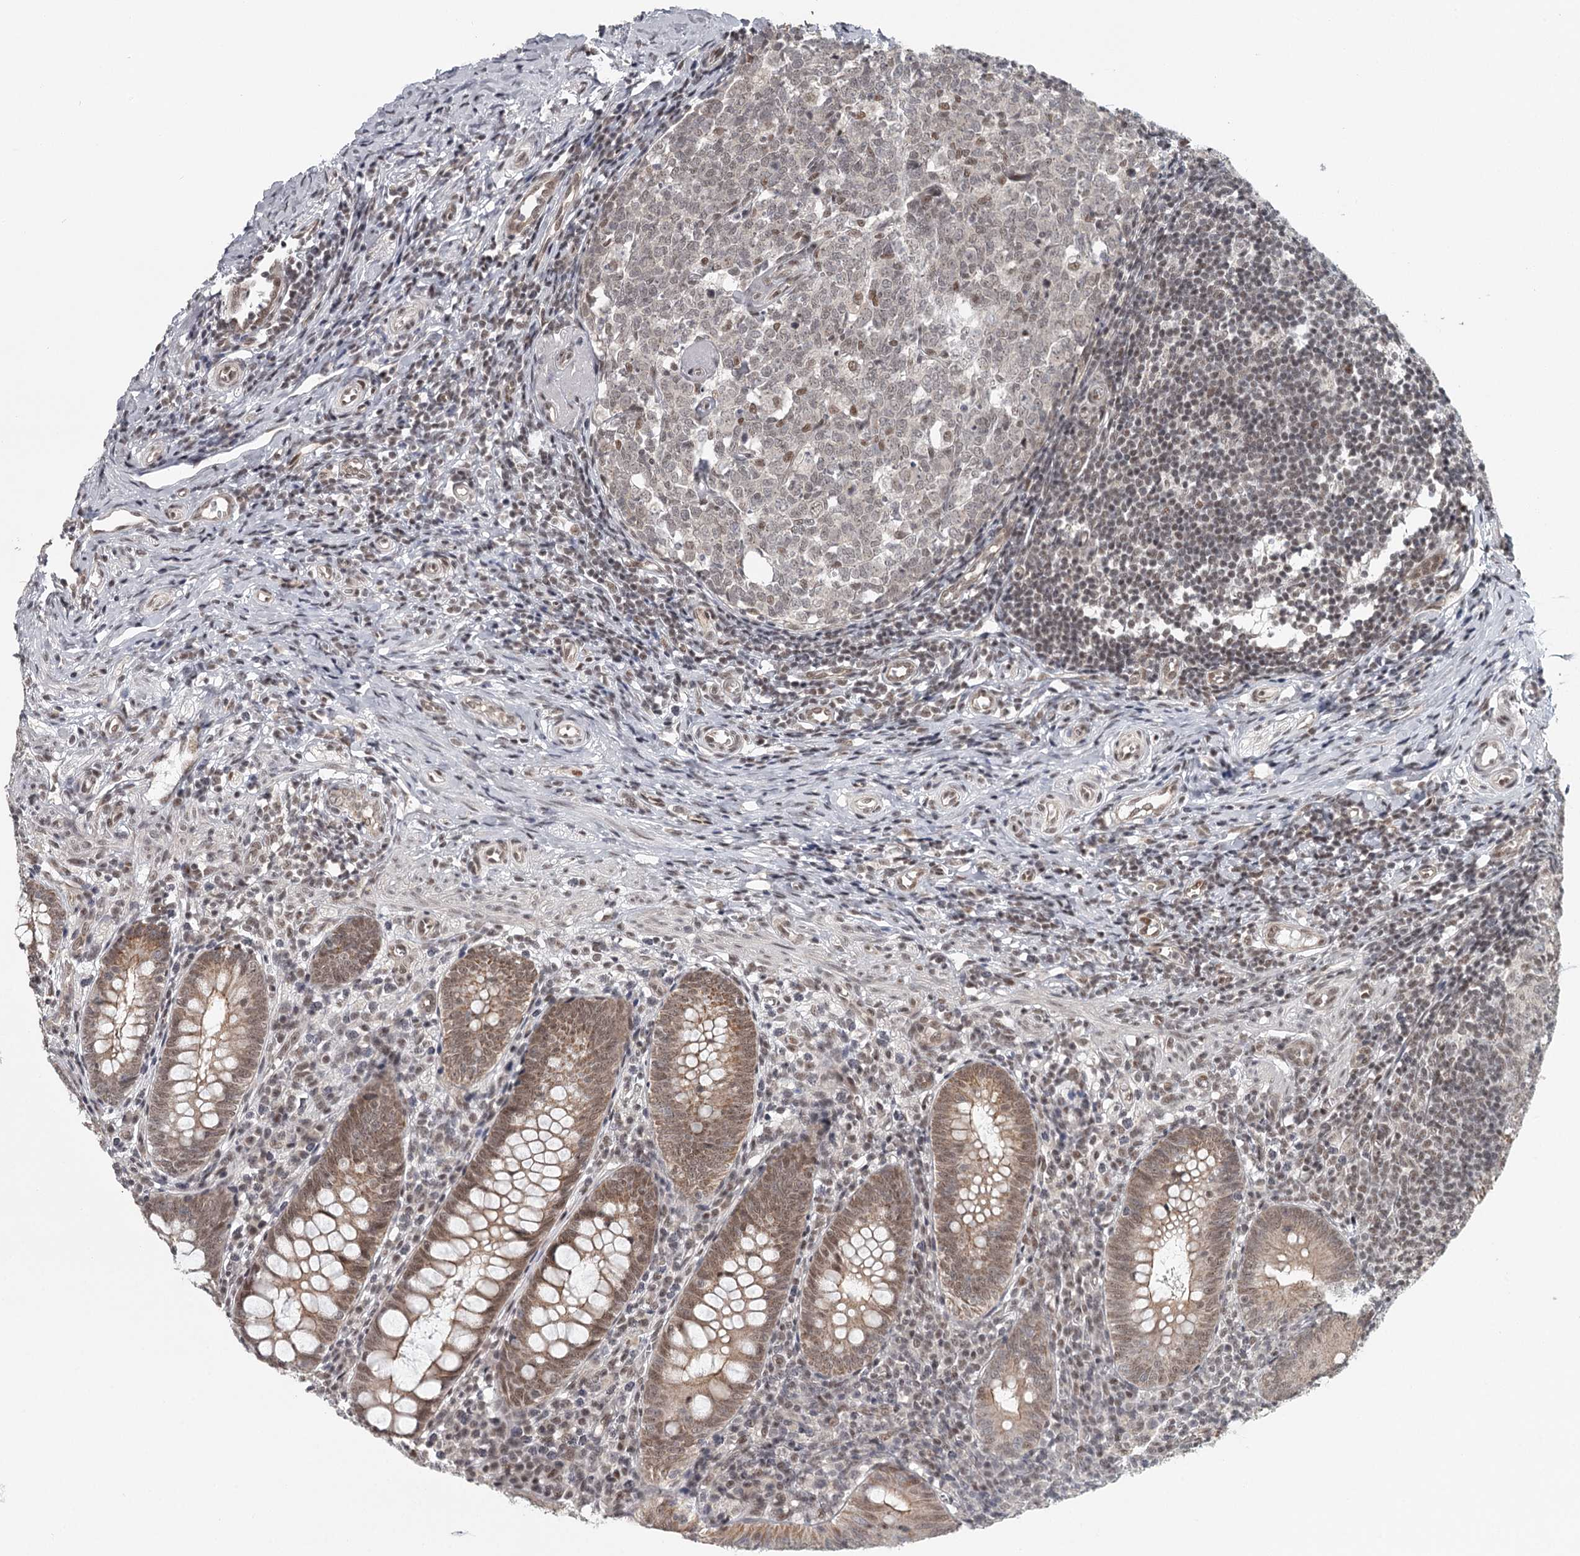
{"staining": {"intensity": "moderate", "quantity": ">75%", "location": "cytoplasmic/membranous,nuclear"}, "tissue": "appendix", "cell_type": "Glandular cells", "image_type": "normal", "snomed": [{"axis": "morphology", "description": "Normal tissue, NOS"}, {"axis": "topography", "description": "Appendix"}], "caption": "Normal appendix shows moderate cytoplasmic/membranous,nuclear expression in approximately >75% of glandular cells.", "gene": "FAM13C", "patient": {"sex": "male", "age": 14}}